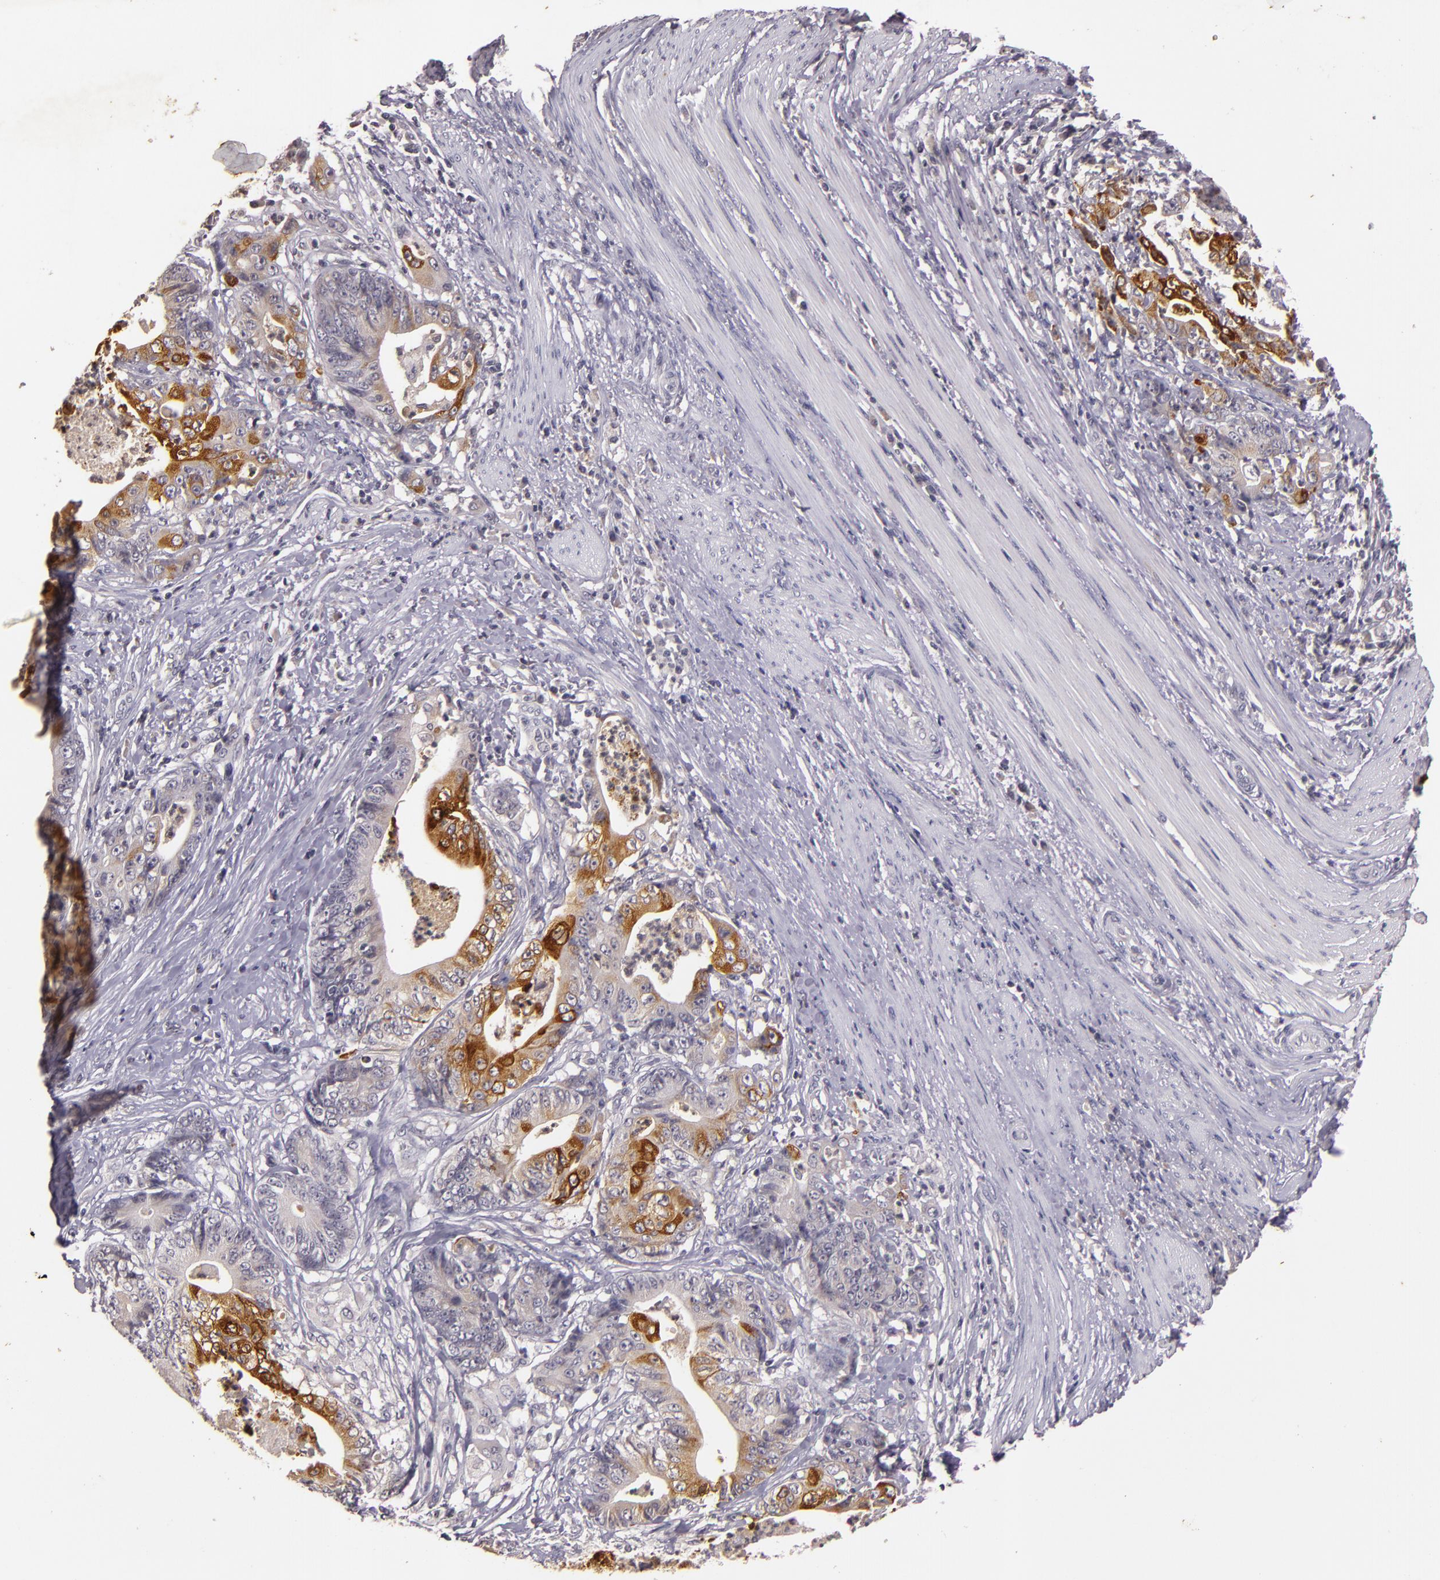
{"staining": {"intensity": "strong", "quantity": "<25%", "location": "cytoplasmic/membranous"}, "tissue": "stomach cancer", "cell_type": "Tumor cells", "image_type": "cancer", "snomed": [{"axis": "morphology", "description": "Adenocarcinoma, NOS"}, {"axis": "topography", "description": "Stomach, lower"}], "caption": "Approximately <25% of tumor cells in adenocarcinoma (stomach) reveal strong cytoplasmic/membranous protein expression as visualized by brown immunohistochemical staining.", "gene": "TFF1", "patient": {"sex": "female", "age": 86}}